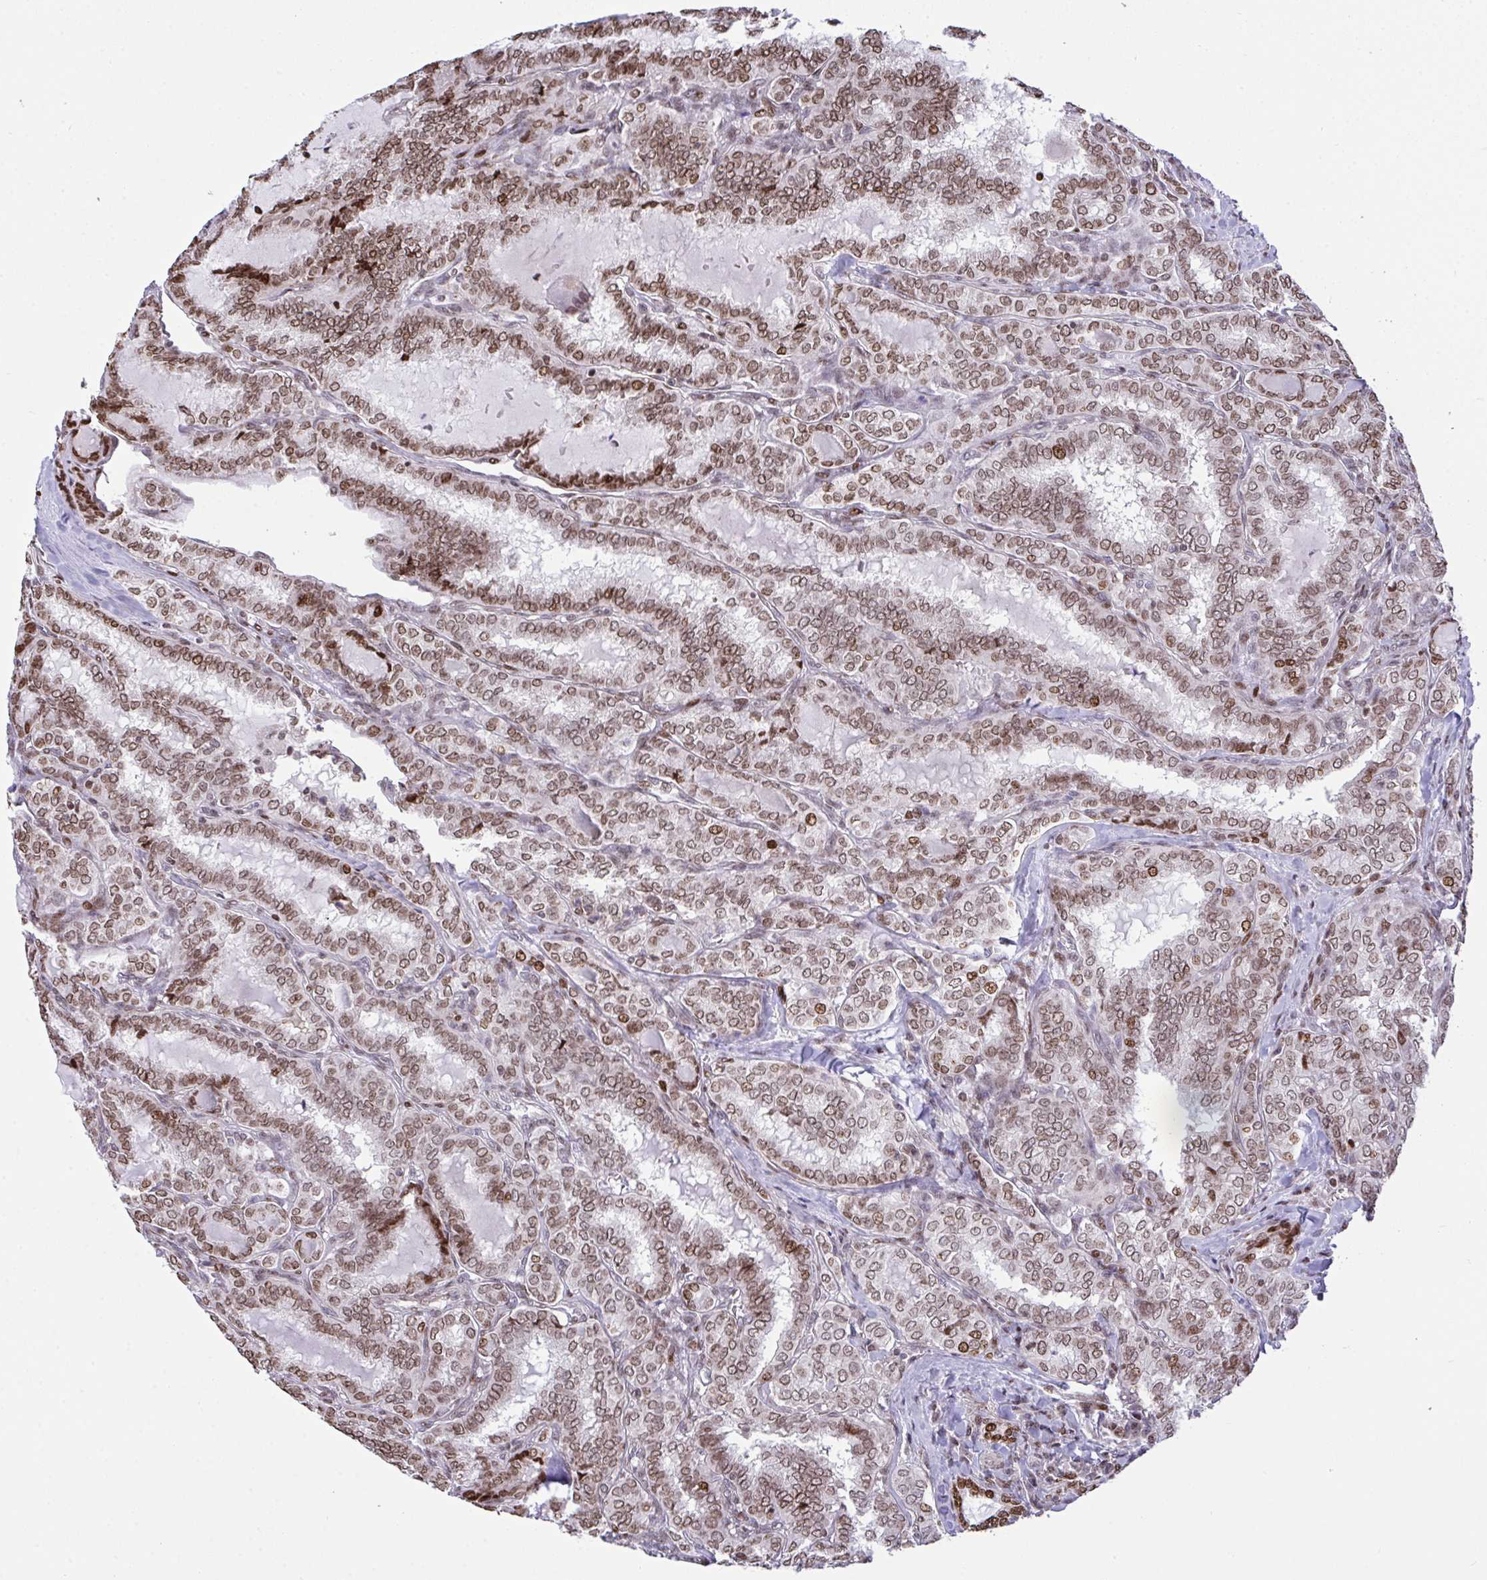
{"staining": {"intensity": "moderate", "quantity": ">75%", "location": "nuclear"}, "tissue": "thyroid cancer", "cell_type": "Tumor cells", "image_type": "cancer", "snomed": [{"axis": "morphology", "description": "Papillary adenocarcinoma, NOS"}, {"axis": "topography", "description": "Thyroid gland"}], "caption": "This is an image of IHC staining of thyroid papillary adenocarcinoma, which shows moderate positivity in the nuclear of tumor cells.", "gene": "RAPGEF5", "patient": {"sex": "female", "age": 30}}